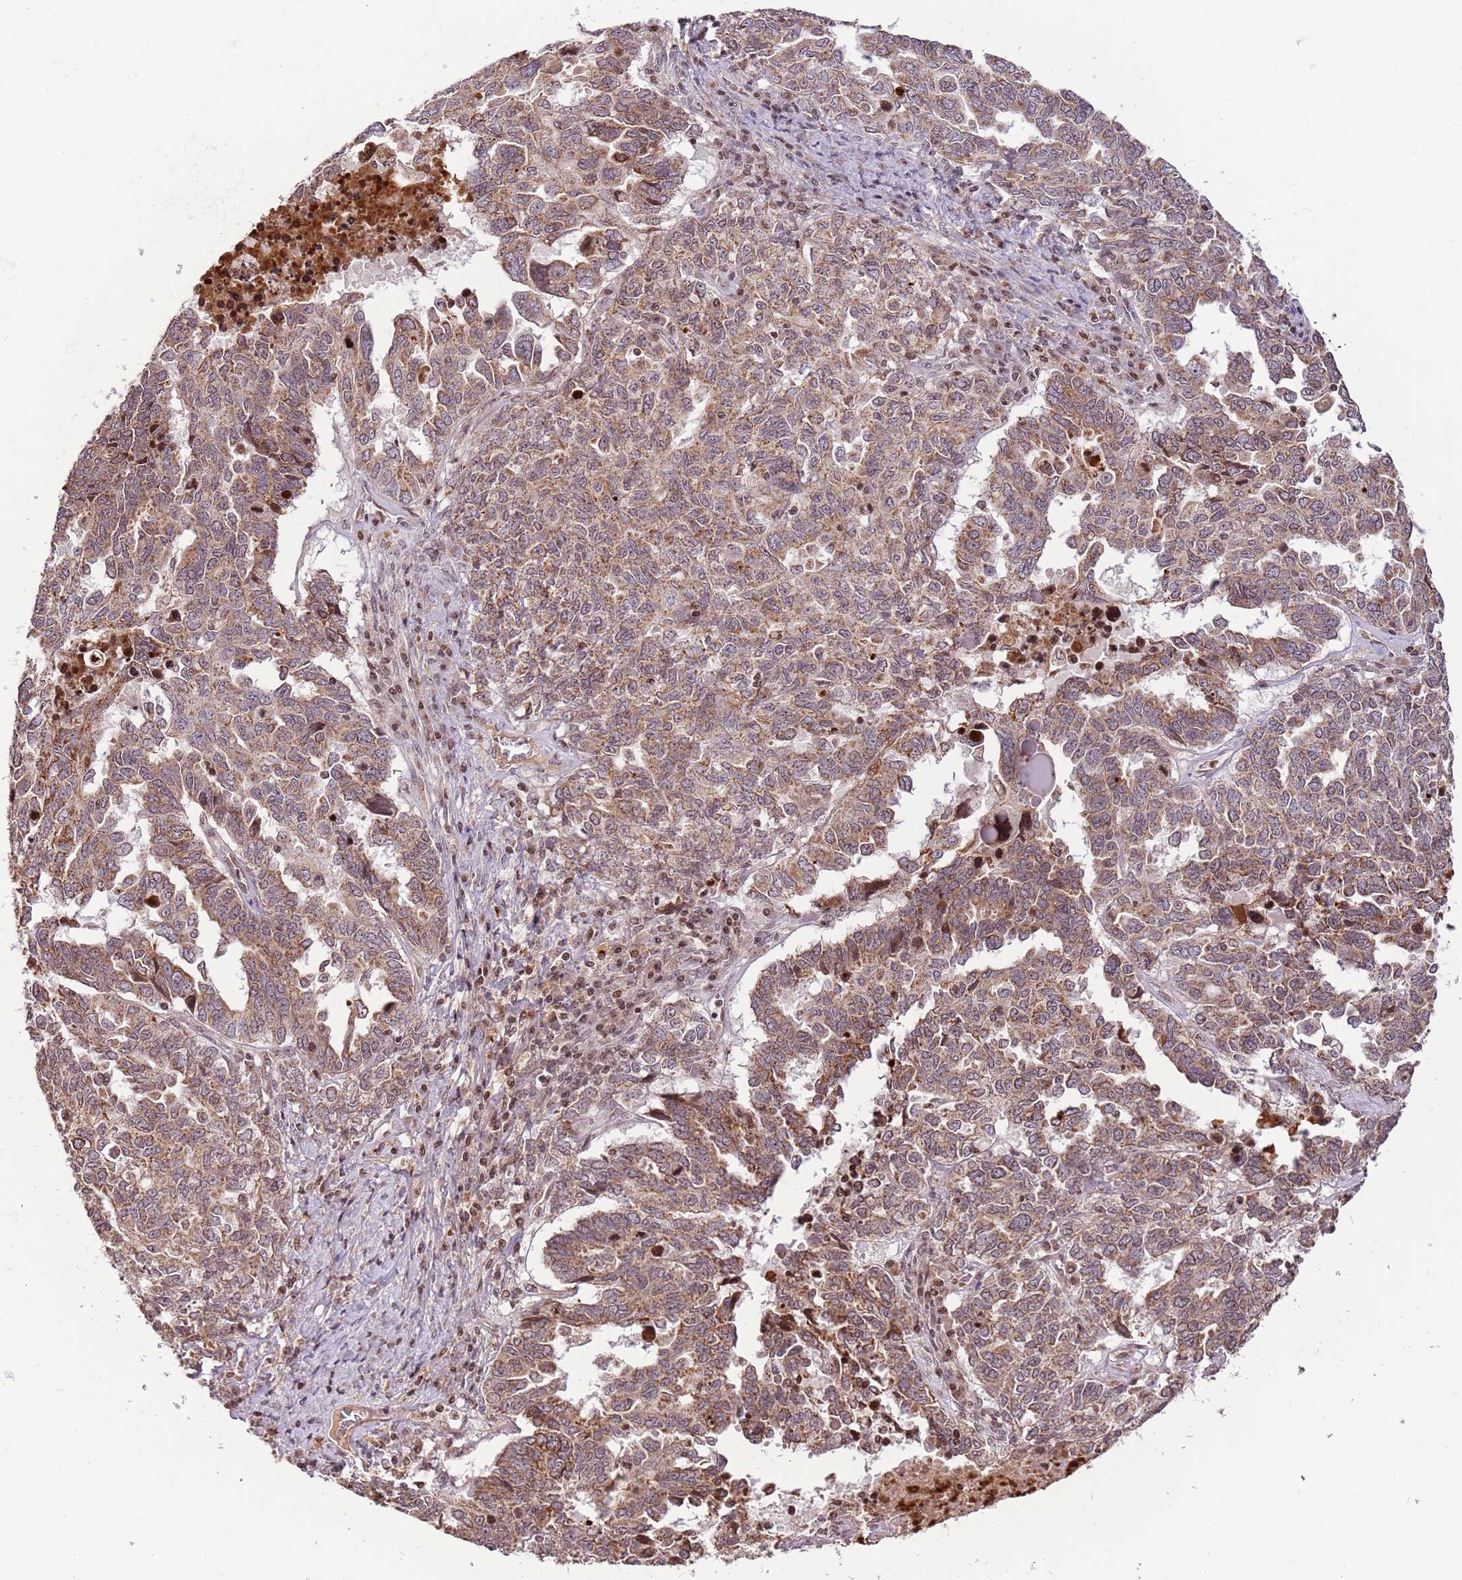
{"staining": {"intensity": "moderate", "quantity": ">75%", "location": "cytoplasmic/membranous"}, "tissue": "ovarian cancer", "cell_type": "Tumor cells", "image_type": "cancer", "snomed": [{"axis": "morphology", "description": "Carcinoma, endometroid"}, {"axis": "topography", "description": "Ovary"}], "caption": "Immunohistochemistry (IHC) (DAB) staining of ovarian endometroid carcinoma reveals moderate cytoplasmic/membranous protein staining in approximately >75% of tumor cells. (DAB (3,3'-diaminobenzidine) IHC, brown staining for protein, blue staining for nuclei).", "gene": "SAMSN1", "patient": {"sex": "female", "age": 62}}